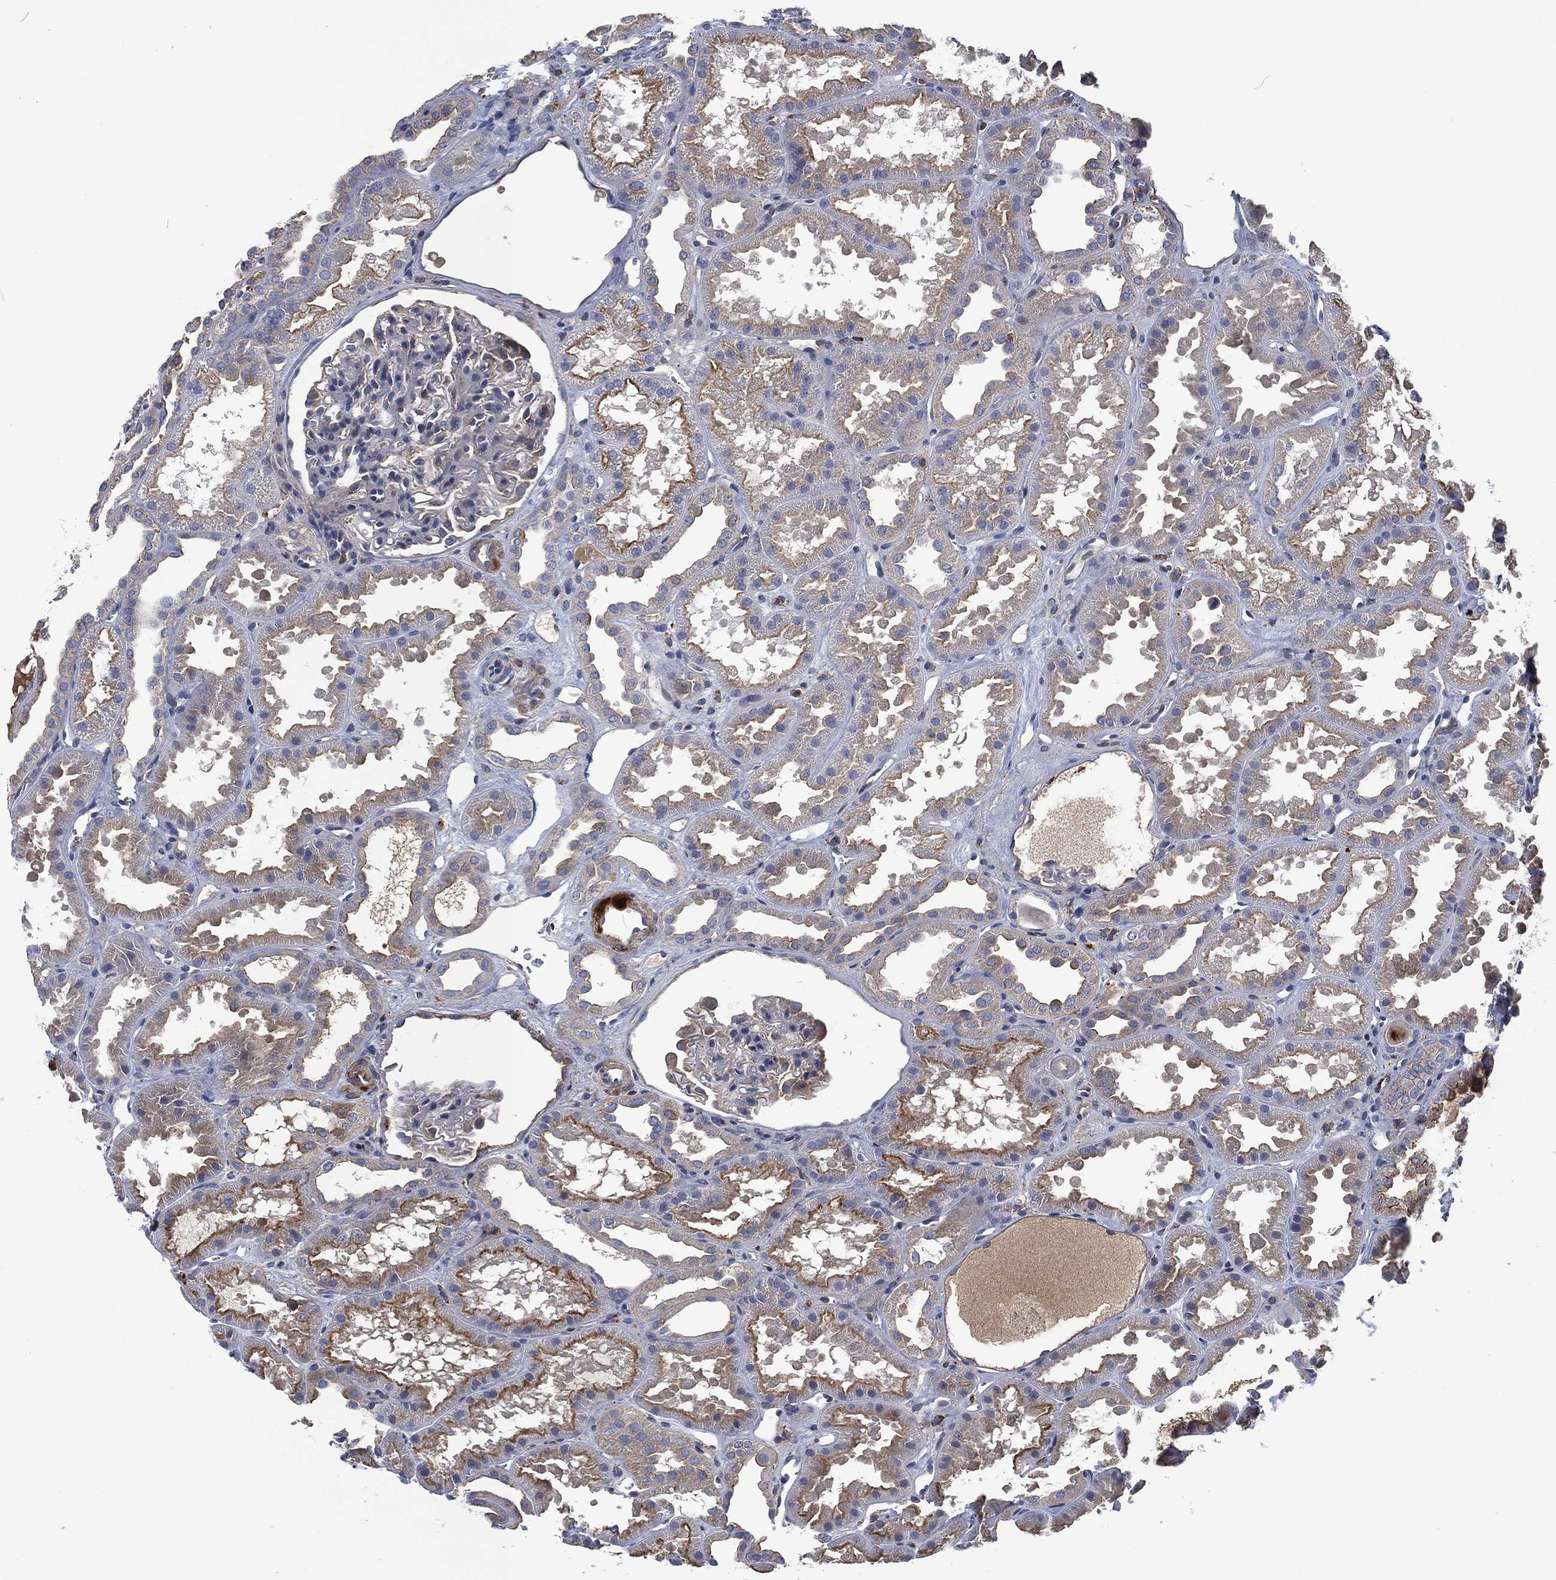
{"staining": {"intensity": "negative", "quantity": "none", "location": "none"}, "tissue": "kidney", "cell_type": "Cells in glomeruli", "image_type": "normal", "snomed": [{"axis": "morphology", "description": "Normal tissue, NOS"}, {"axis": "topography", "description": "Kidney"}], "caption": "The histopathology image exhibits no staining of cells in glomeruli in unremarkable kidney.", "gene": "LGALS9", "patient": {"sex": "male", "age": 61}}